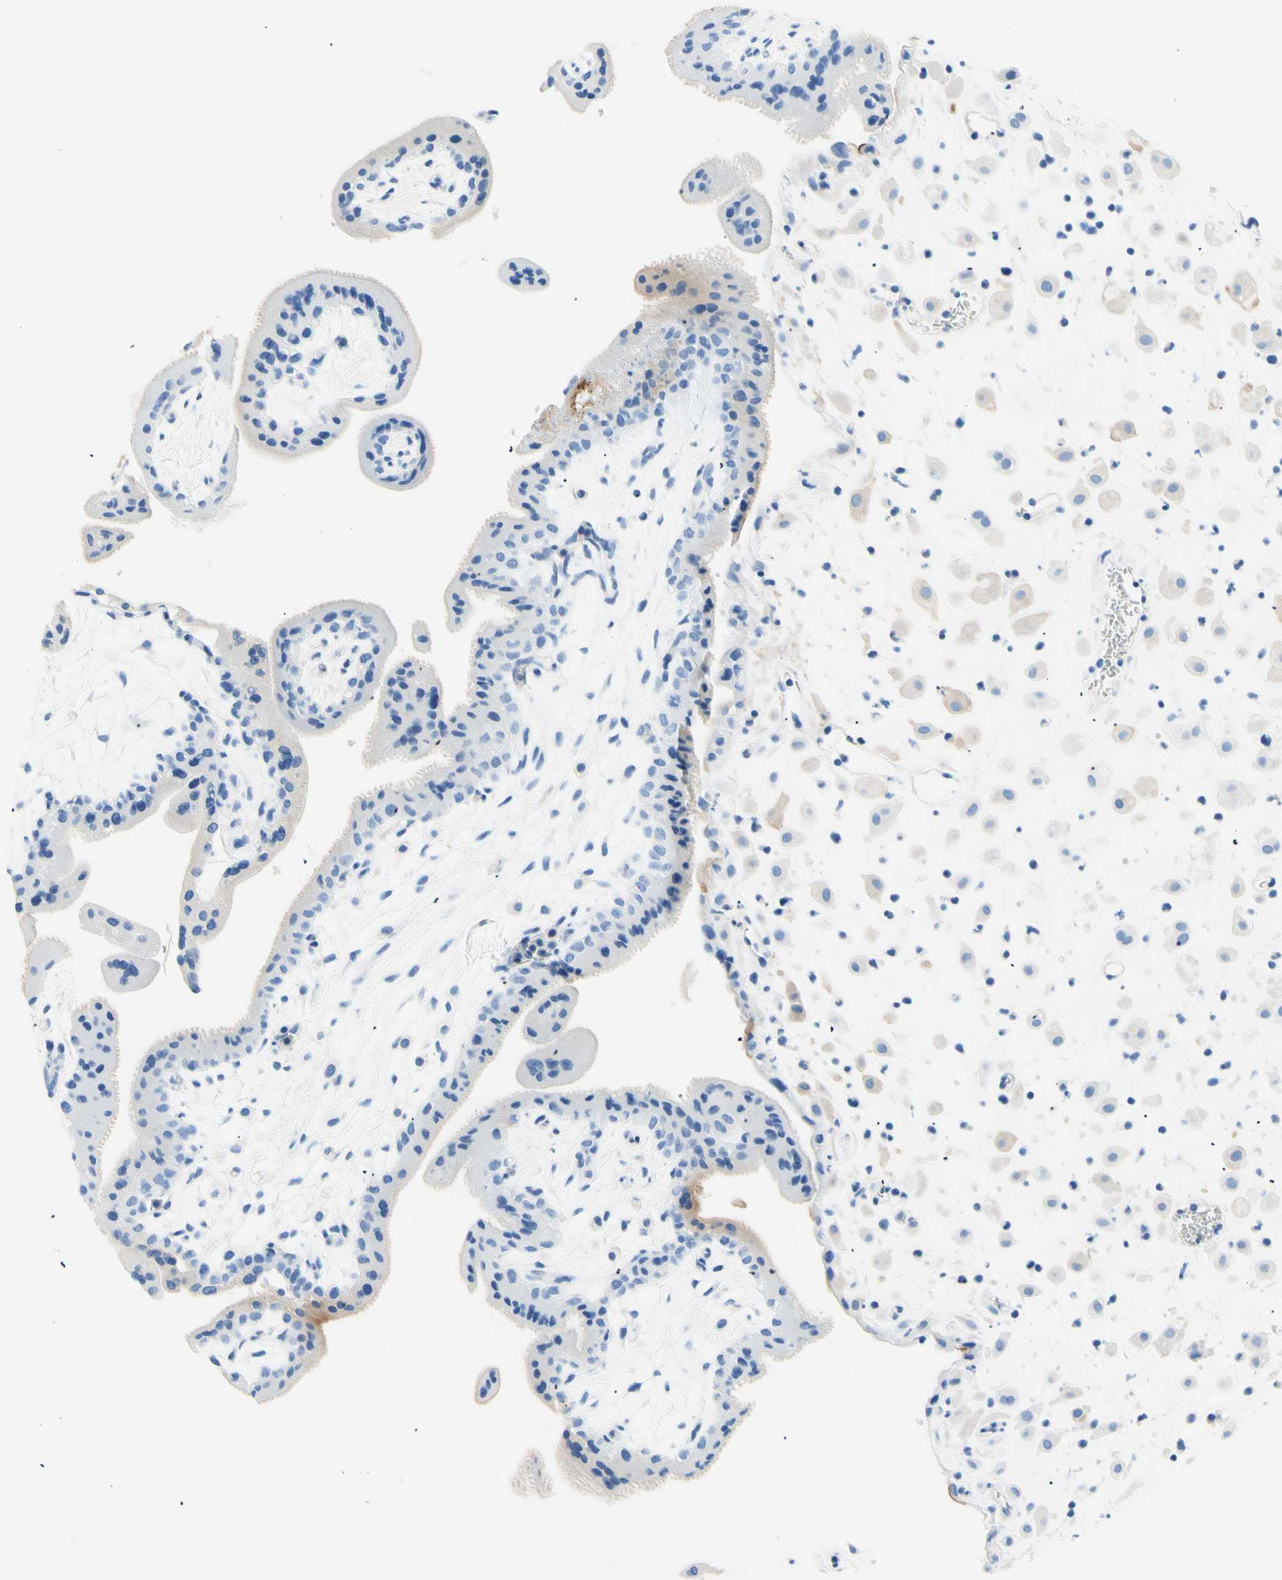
{"staining": {"intensity": "negative", "quantity": "none", "location": "none"}, "tissue": "placenta", "cell_type": "Decidual cells", "image_type": "normal", "snomed": [{"axis": "morphology", "description": "Normal tissue, NOS"}, {"axis": "topography", "description": "Placenta"}], "caption": "IHC of unremarkable human placenta shows no positivity in decidual cells. (IHC, brightfield microscopy, high magnification).", "gene": "HPCA", "patient": {"sex": "female", "age": 35}}